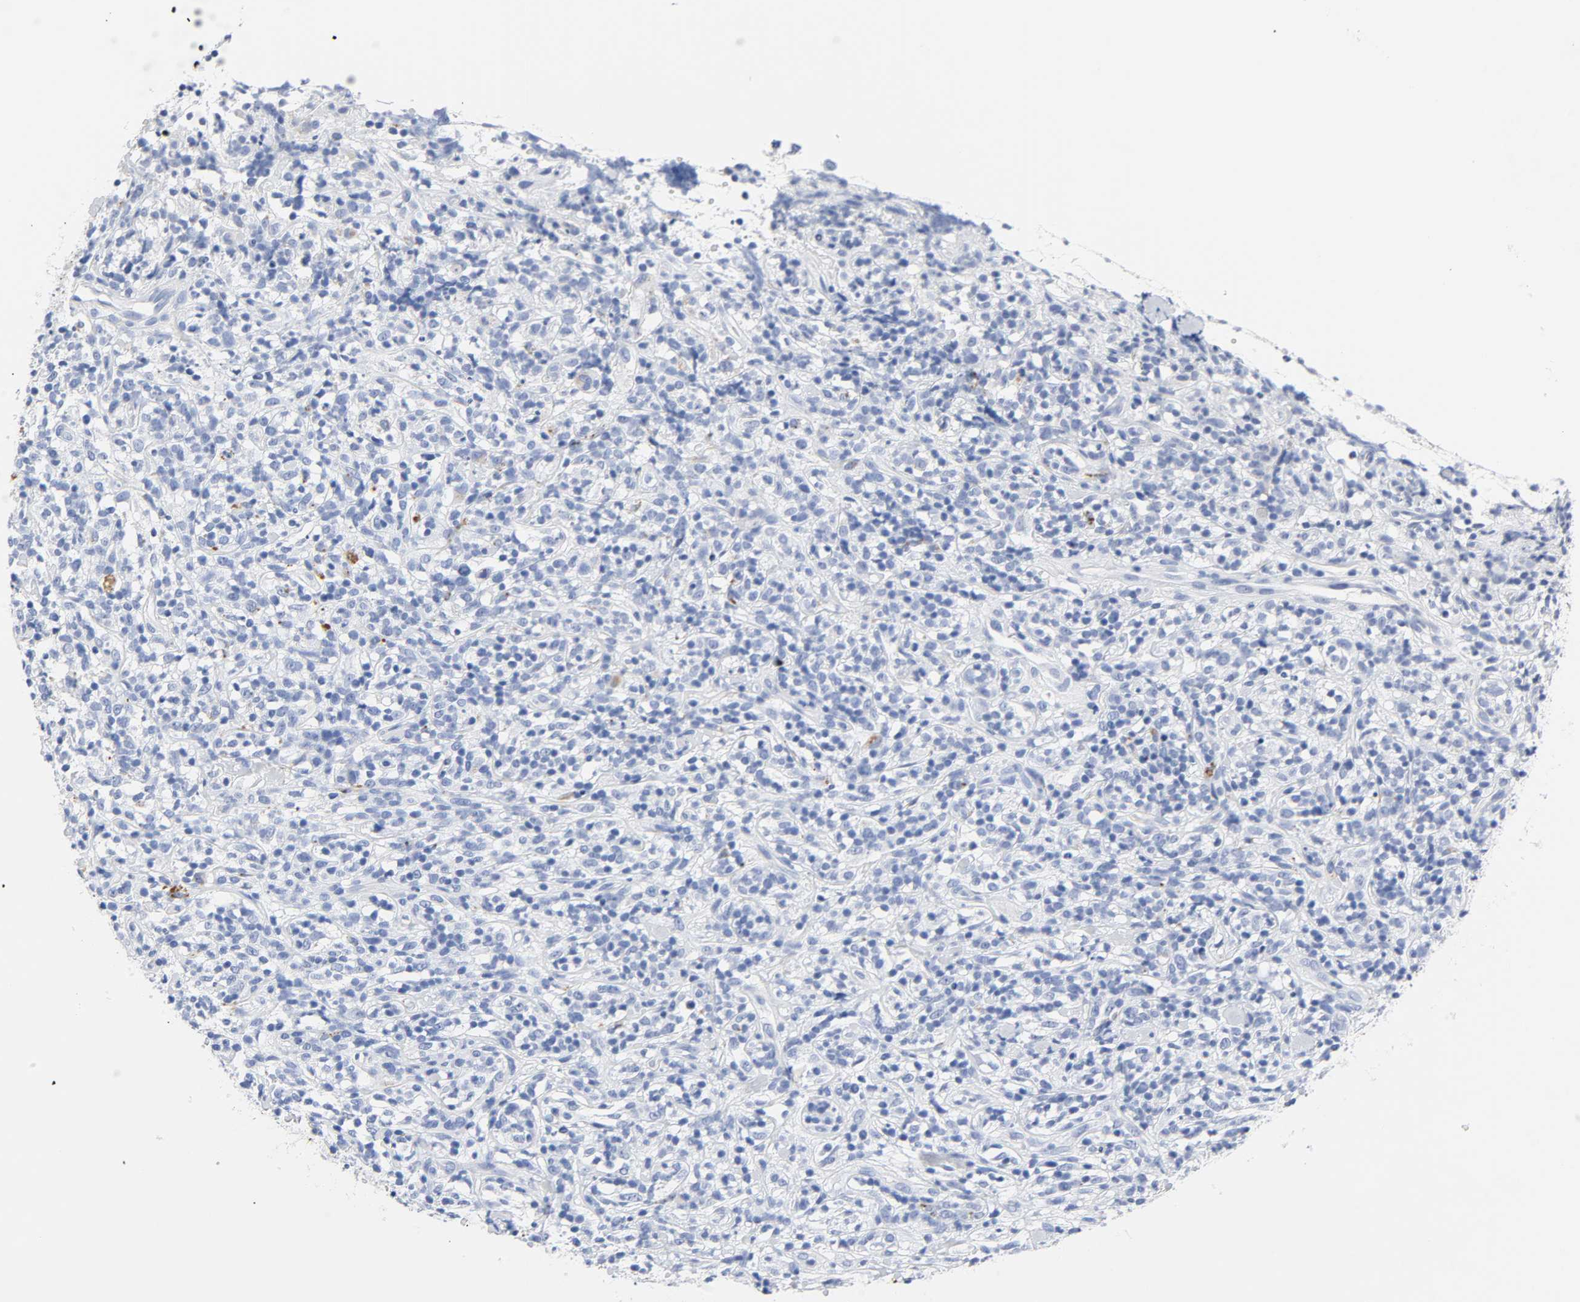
{"staining": {"intensity": "negative", "quantity": "none", "location": "none"}, "tissue": "lymphoma", "cell_type": "Tumor cells", "image_type": "cancer", "snomed": [{"axis": "morphology", "description": "Malignant lymphoma, non-Hodgkin's type, High grade"}, {"axis": "topography", "description": "Lymph node"}], "caption": "This is an immunohistochemistry (IHC) histopathology image of lymphoma. There is no expression in tumor cells.", "gene": "PLP1", "patient": {"sex": "female", "age": 73}}